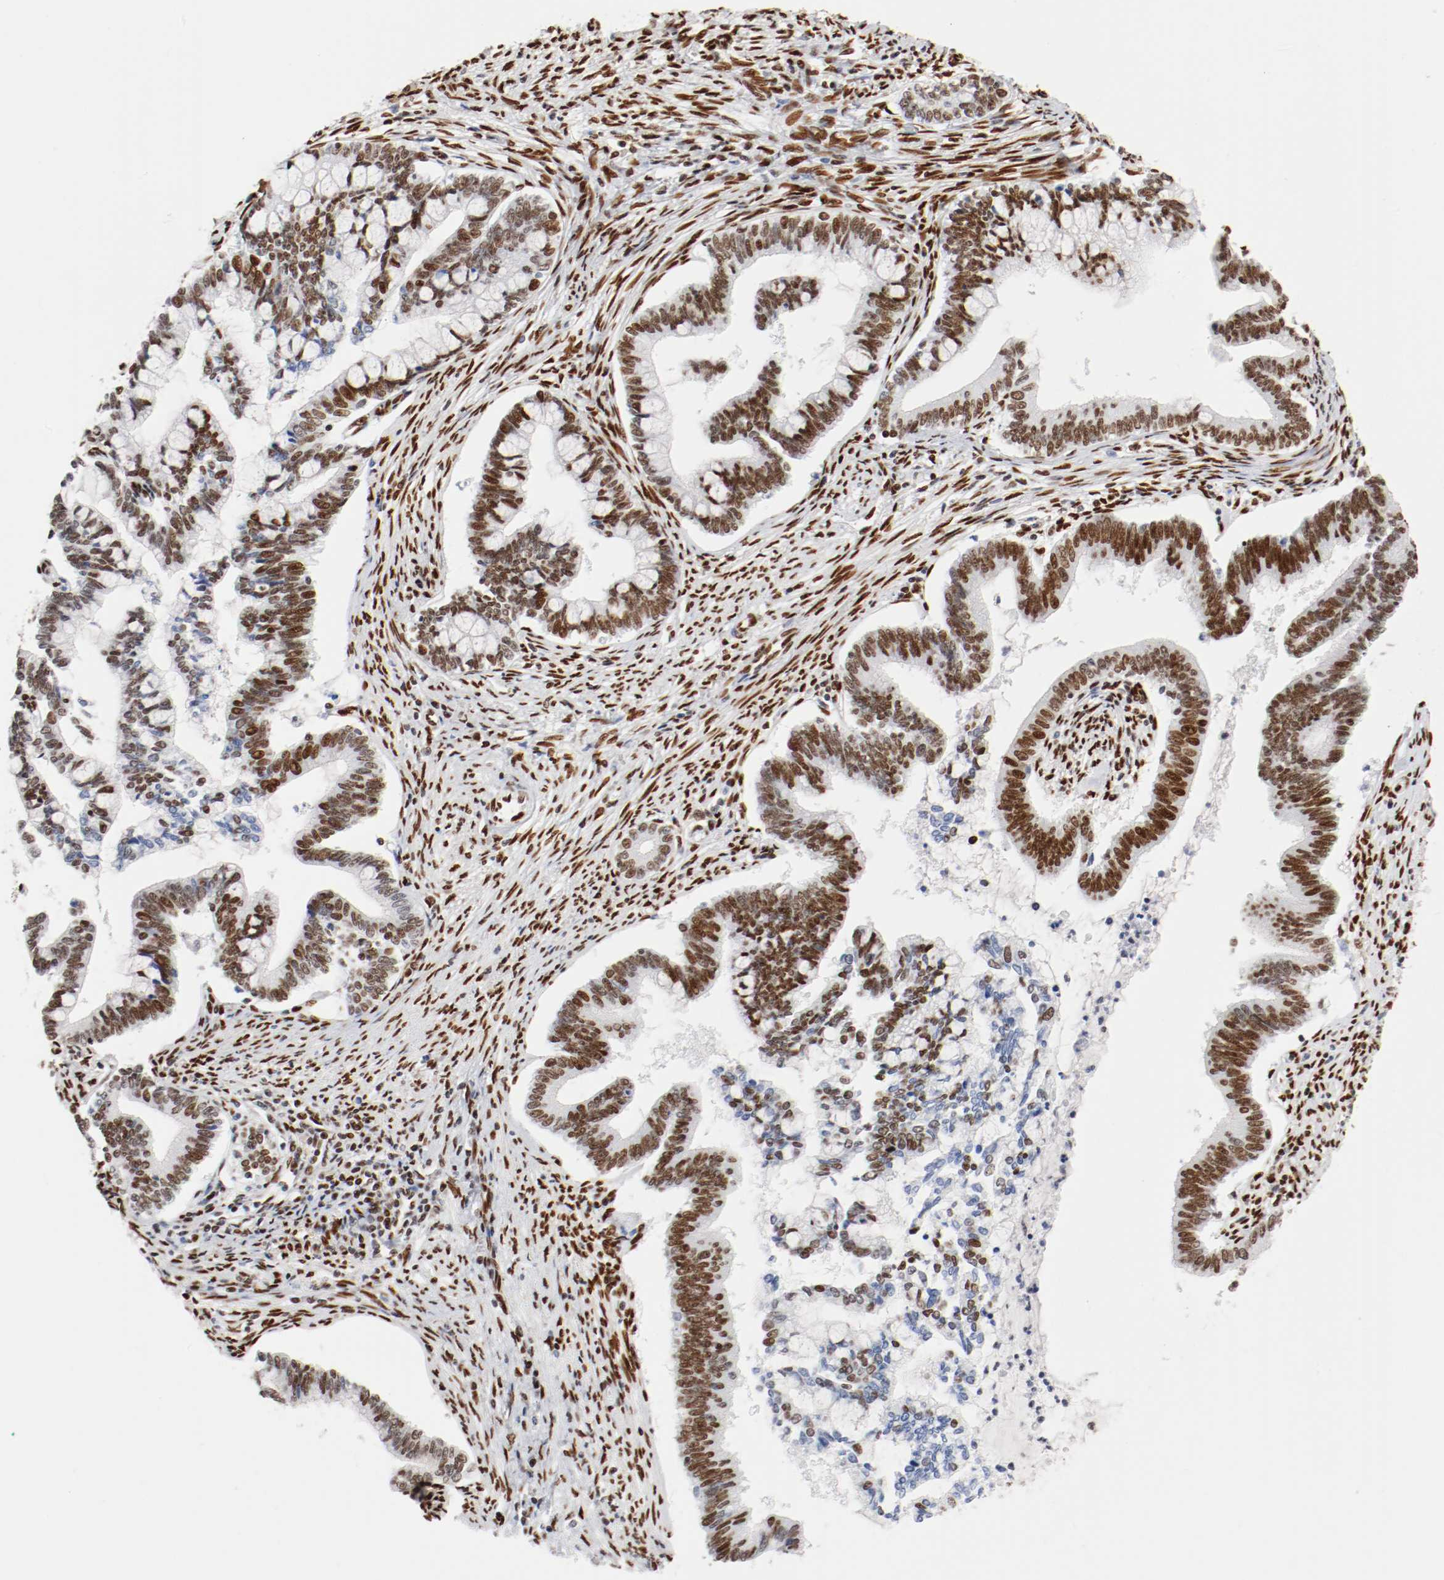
{"staining": {"intensity": "moderate", "quantity": ">75%", "location": "nuclear"}, "tissue": "cervical cancer", "cell_type": "Tumor cells", "image_type": "cancer", "snomed": [{"axis": "morphology", "description": "Adenocarcinoma, NOS"}, {"axis": "topography", "description": "Cervix"}], "caption": "Cervical adenocarcinoma stained for a protein demonstrates moderate nuclear positivity in tumor cells. Ihc stains the protein in brown and the nuclei are stained blue.", "gene": "CTBP1", "patient": {"sex": "female", "age": 36}}